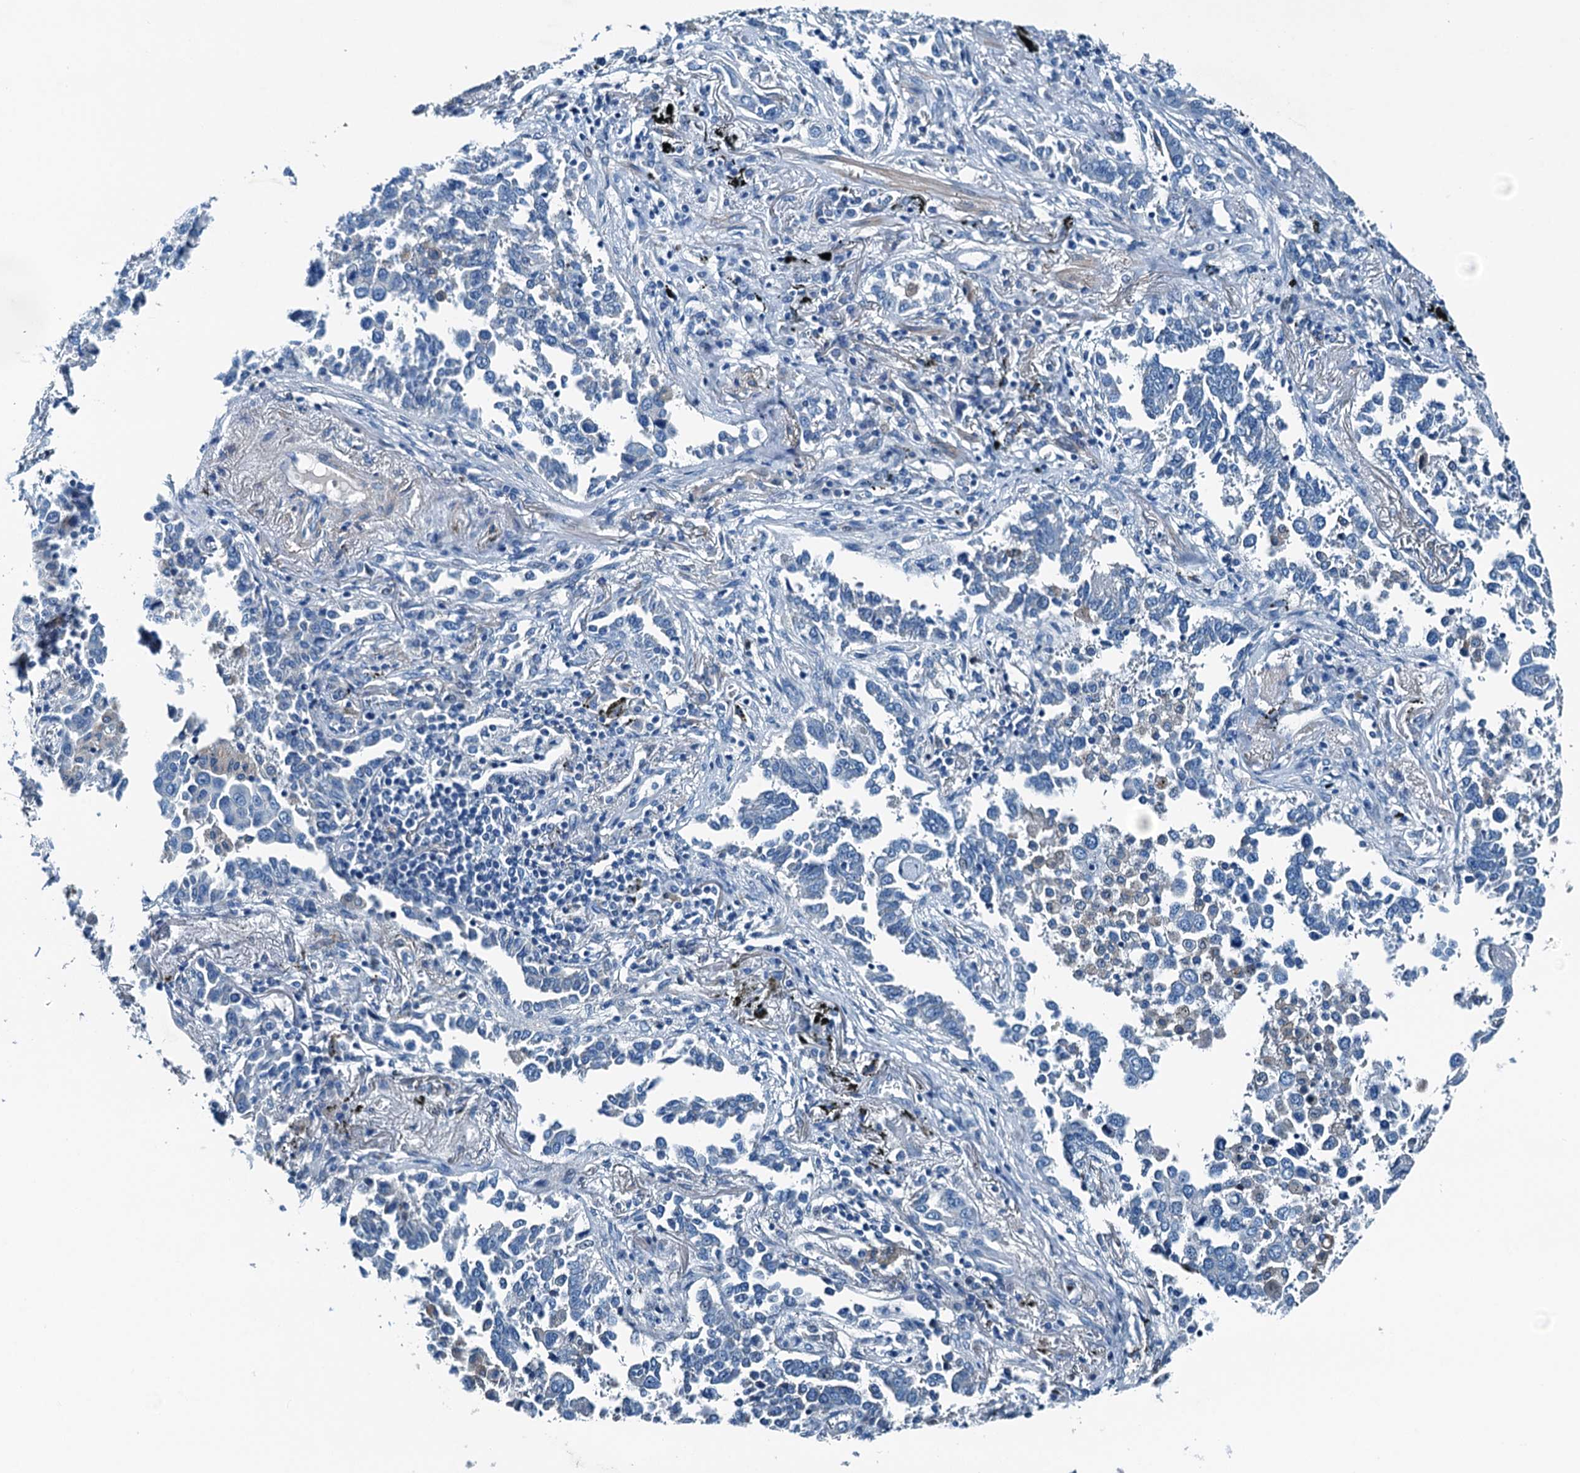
{"staining": {"intensity": "negative", "quantity": "none", "location": "none"}, "tissue": "lung cancer", "cell_type": "Tumor cells", "image_type": "cancer", "snomed": [{"axis": "morphology", "description": "Adenocarcinoma, NOS"}, {"axis": "topography", "description": "Lung"}], "caption": "Human lung adenocarcinoma stained for a protein using immunohistochemistry (IHC) shows no positivity in tumor cells.", "gene": "RAB3IL1", "patient": {"sex": "male", "age": 67}}